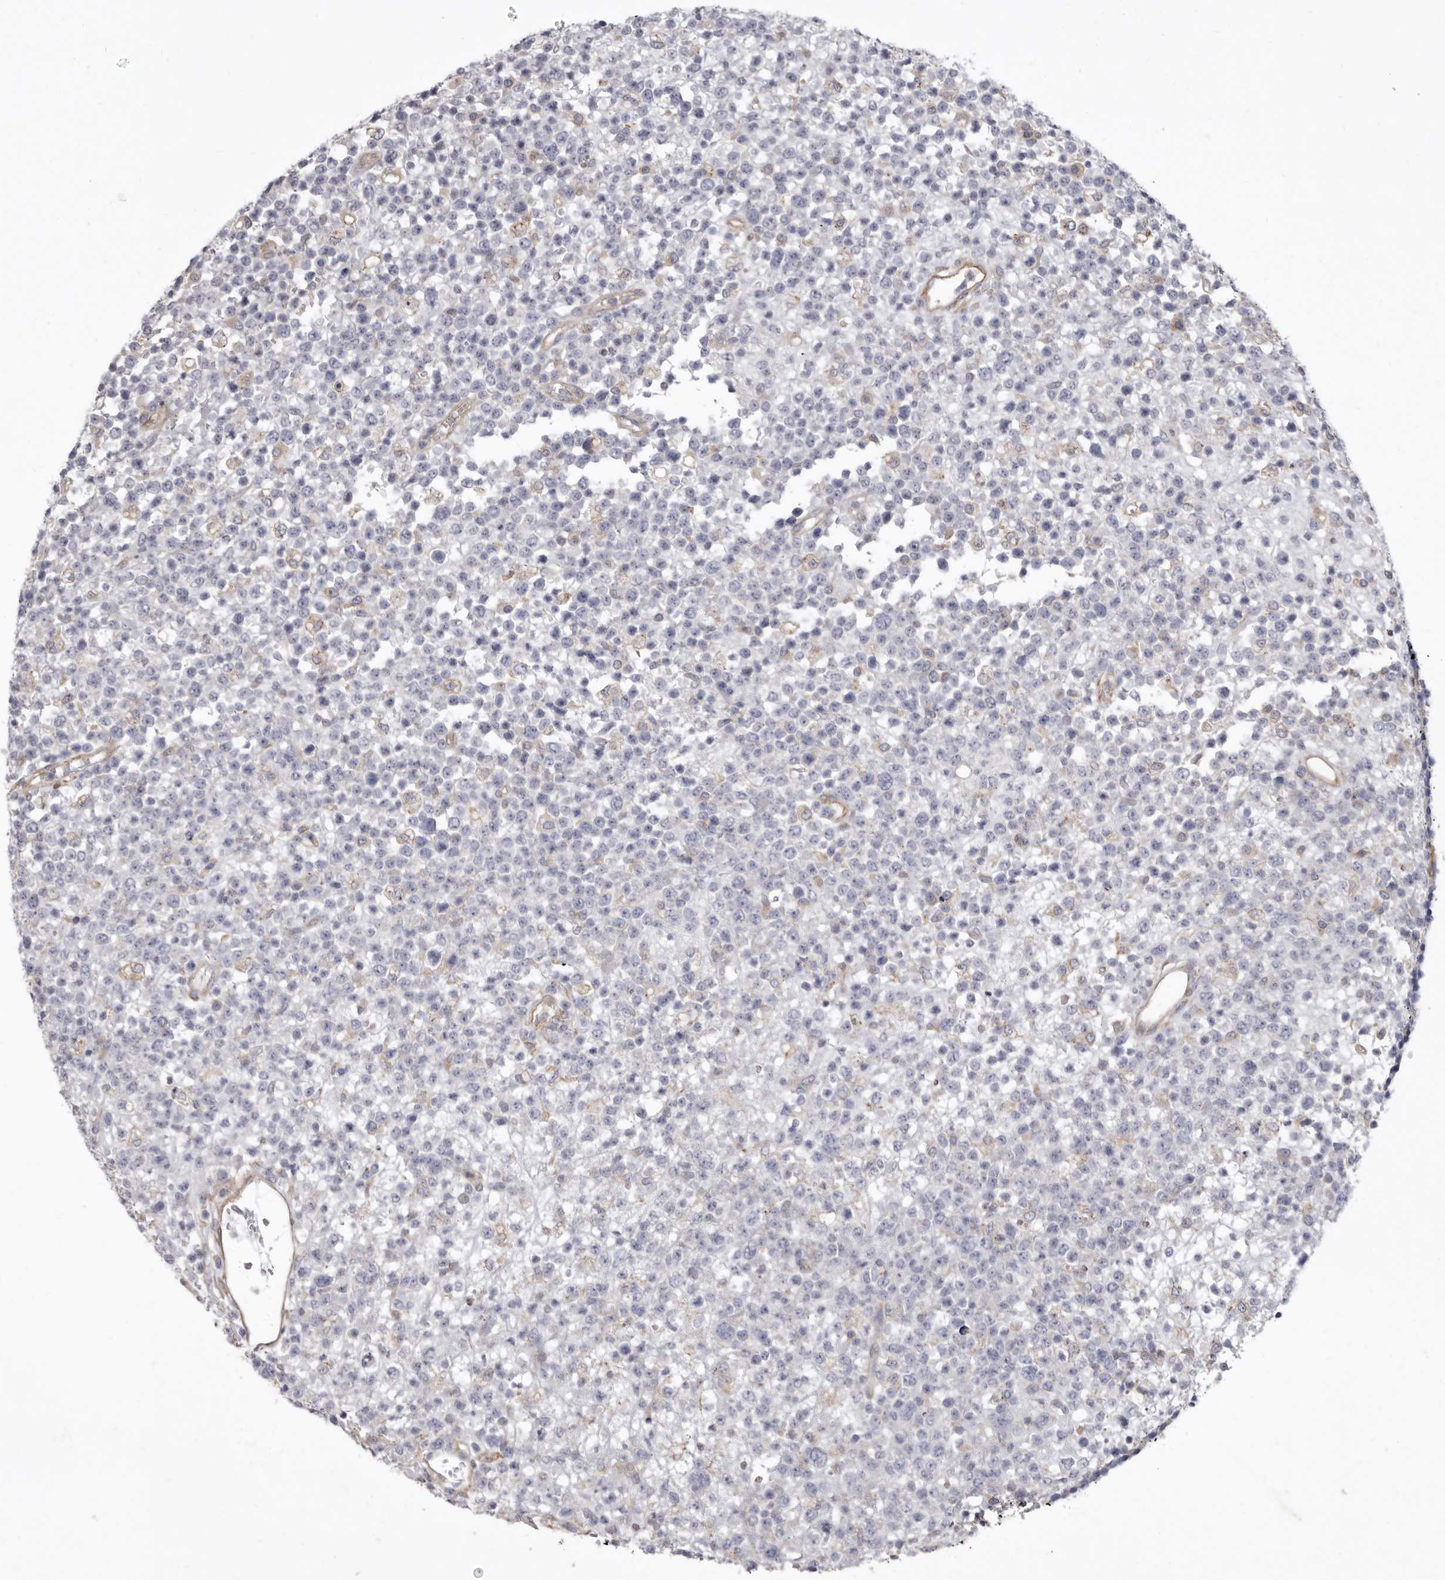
{"staining": {"intensity": "negative", "quantity": "none", "location": "none"}, "tissue": "lymphoma", "cell_type": "Tumor cells", "image_type": "cancer", "snomed": [{"axis": "morphology", "description": "Malignant lymphoma, non-Hodgkin's type, High grade"}, {"axis": "topography", "description": "Colon"}], "caption": "Lymphoma was stained to show a protein in brown. There is no significant expression in tumor cells.", "gene": "P2RX6", "patient": {"sex": "female", "age": 53}}